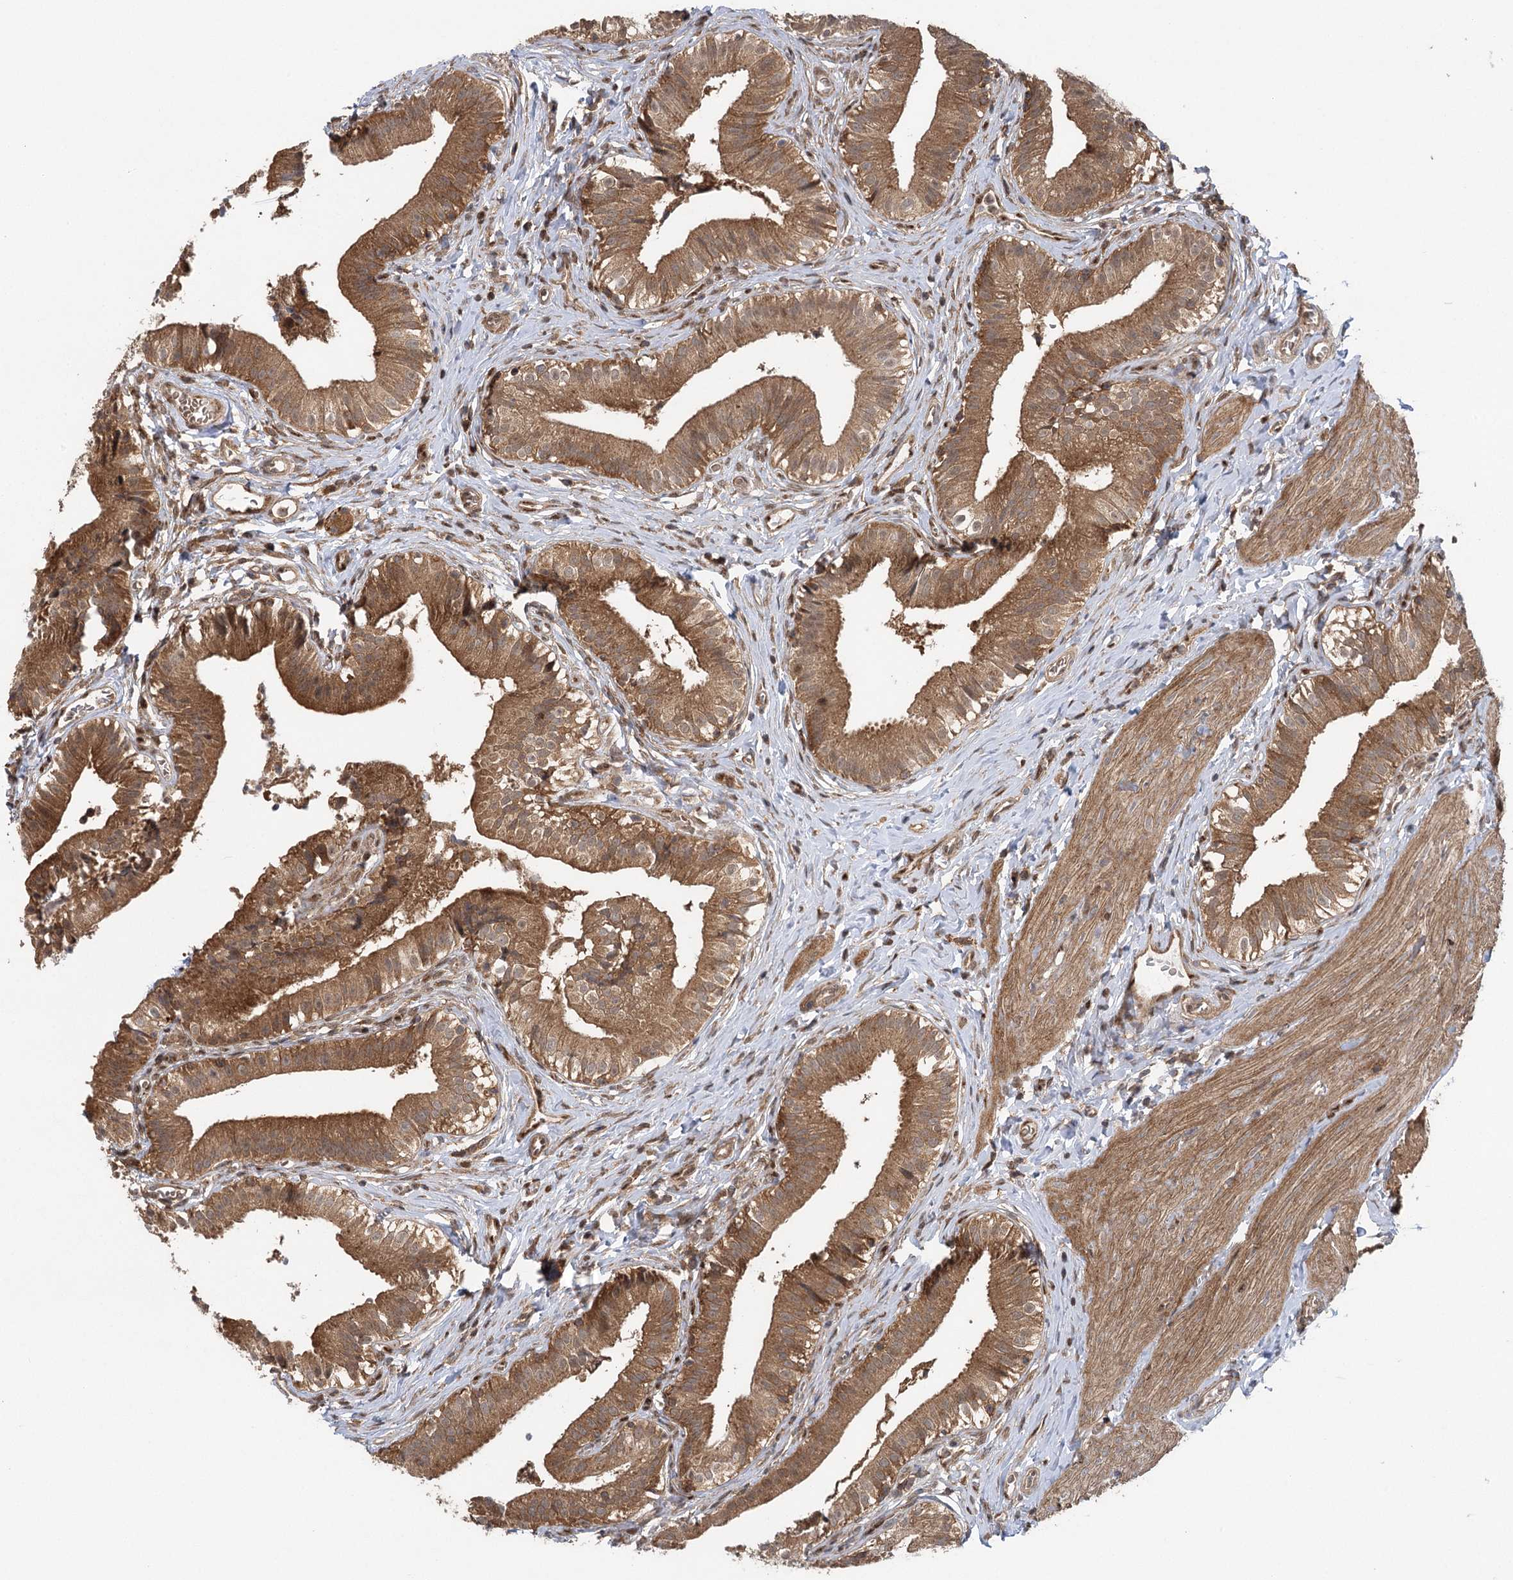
{"staining": {"intensity": "moderate", "quantity": ">75%", "location": "cytoplasmic/membranous"}, "tissue": "gallbladder", "cell_type": "Glandular cells", "image_type": "normal", "snomed": [{"axis": "morphology", "description": "Normal tissue, NOS"}, {"axis": "topography", "description": "Gallbladder"}], "caption": "A high-resolution photomicrograph shows immunohistochemistry staining of benign gallbladder, which exhibits moderate cytoplasmic/membranous positivity in approximately >75% of glandular cells. (DAB (3,3'-diaminobenzidine) IHC with brightfield microscopy, high magnification).", "gene": "C12orf4", "patient": {"sex": "female", "age": 47}}